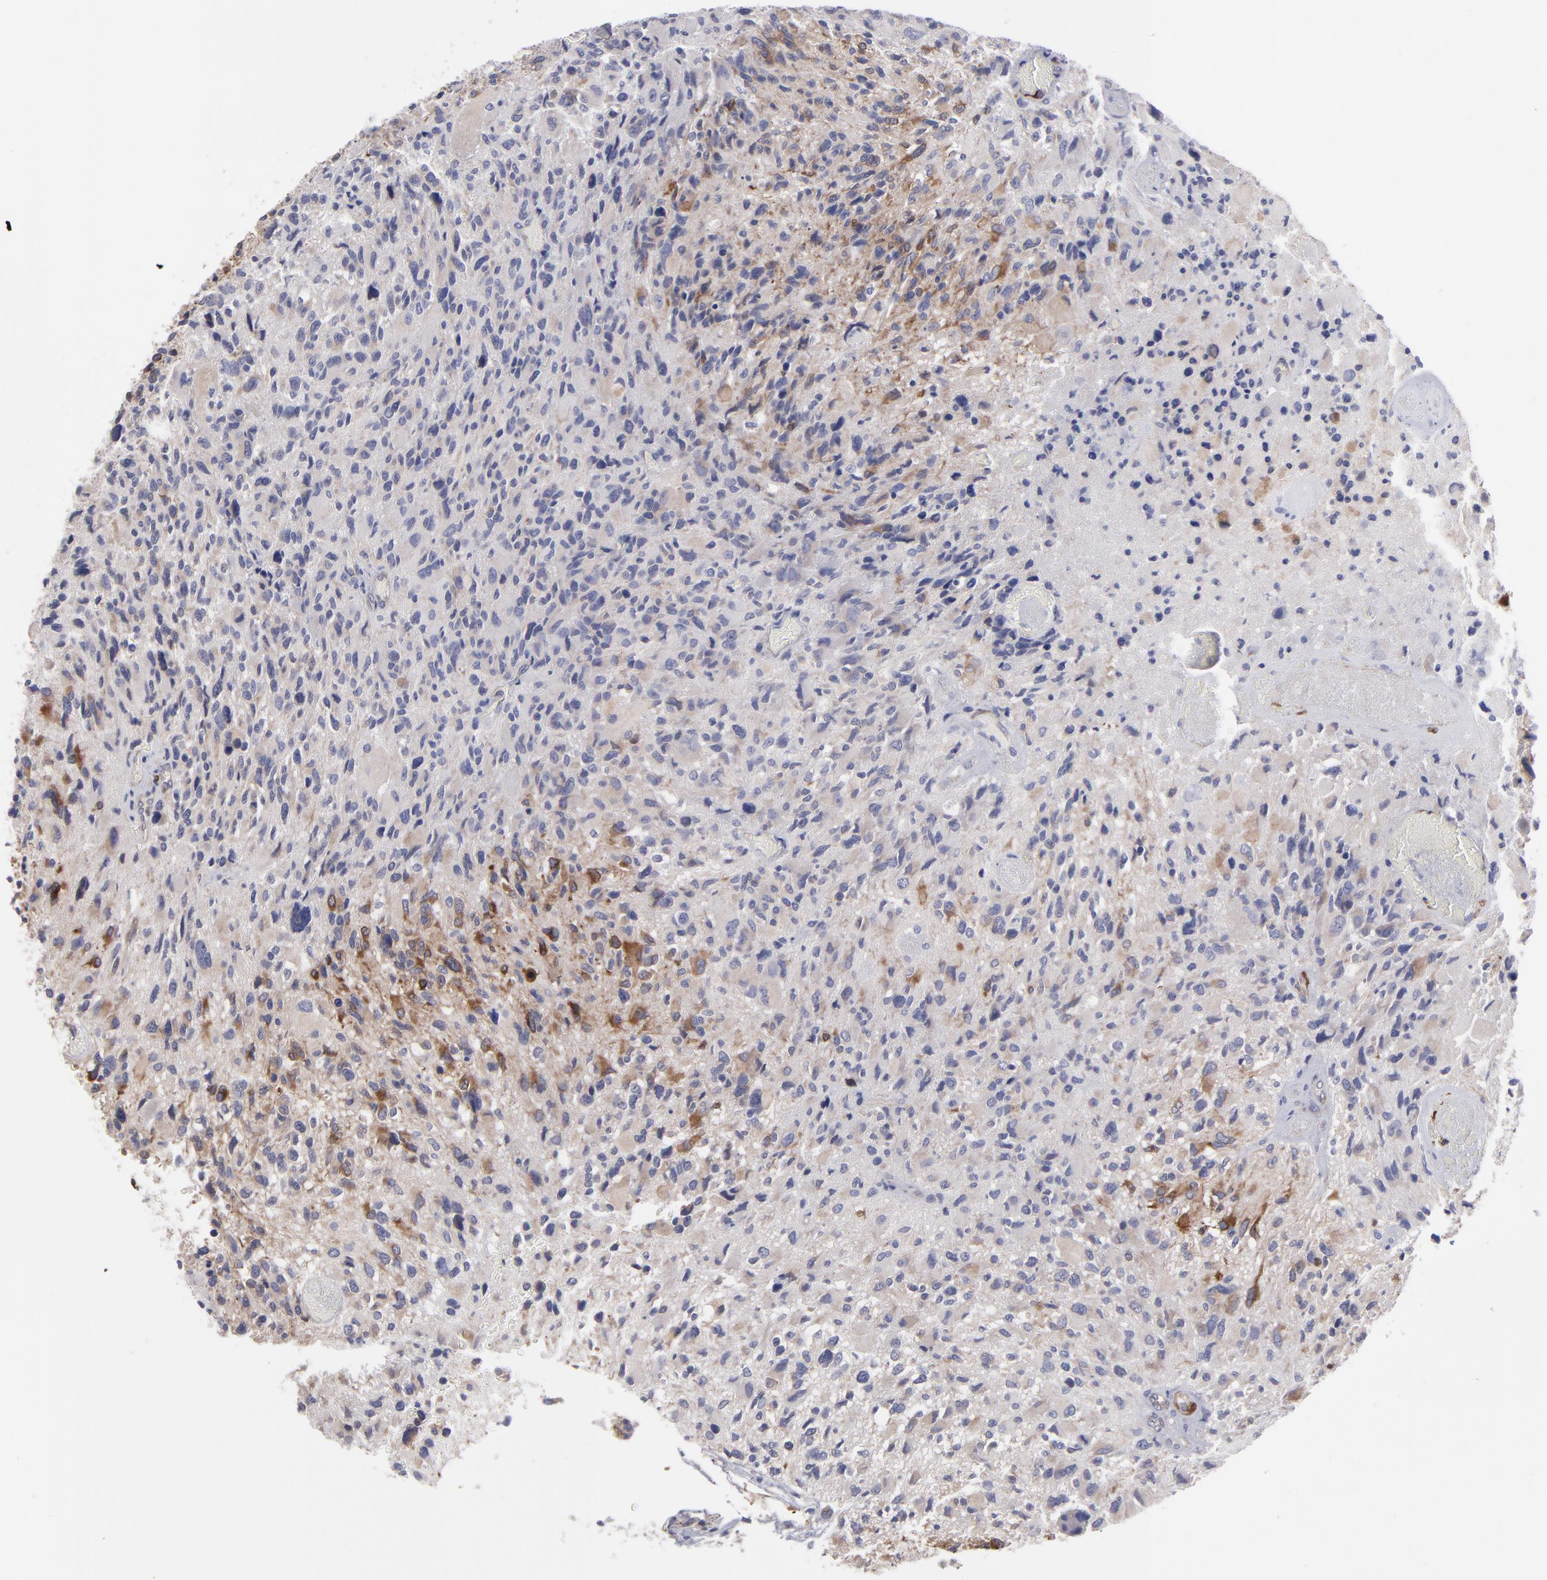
{"staining": {"intensity": "moderate", "quantity": "<25%", "location": "cytoplasmic/membranous"}, "tissue": "glioma", "cell_type": "Tumor cells", "image_type": "cancer", "snomed": [{"axis": "morphology", "description": "Glioma, malignant, High grade"}, {"axis": "topography", "description": "Brain"}], "caption": "Immunohistochemistry (IHC) of high-grade glioma (malignant) reveals low levels of moderate cytoplasmic/membranous expression in about <25% of tumor cells. (Brightfield microscopy of DAB IHC at high magnification).", "gene": "SLMAP", "patient": {"sex": "male", "age": 69}}